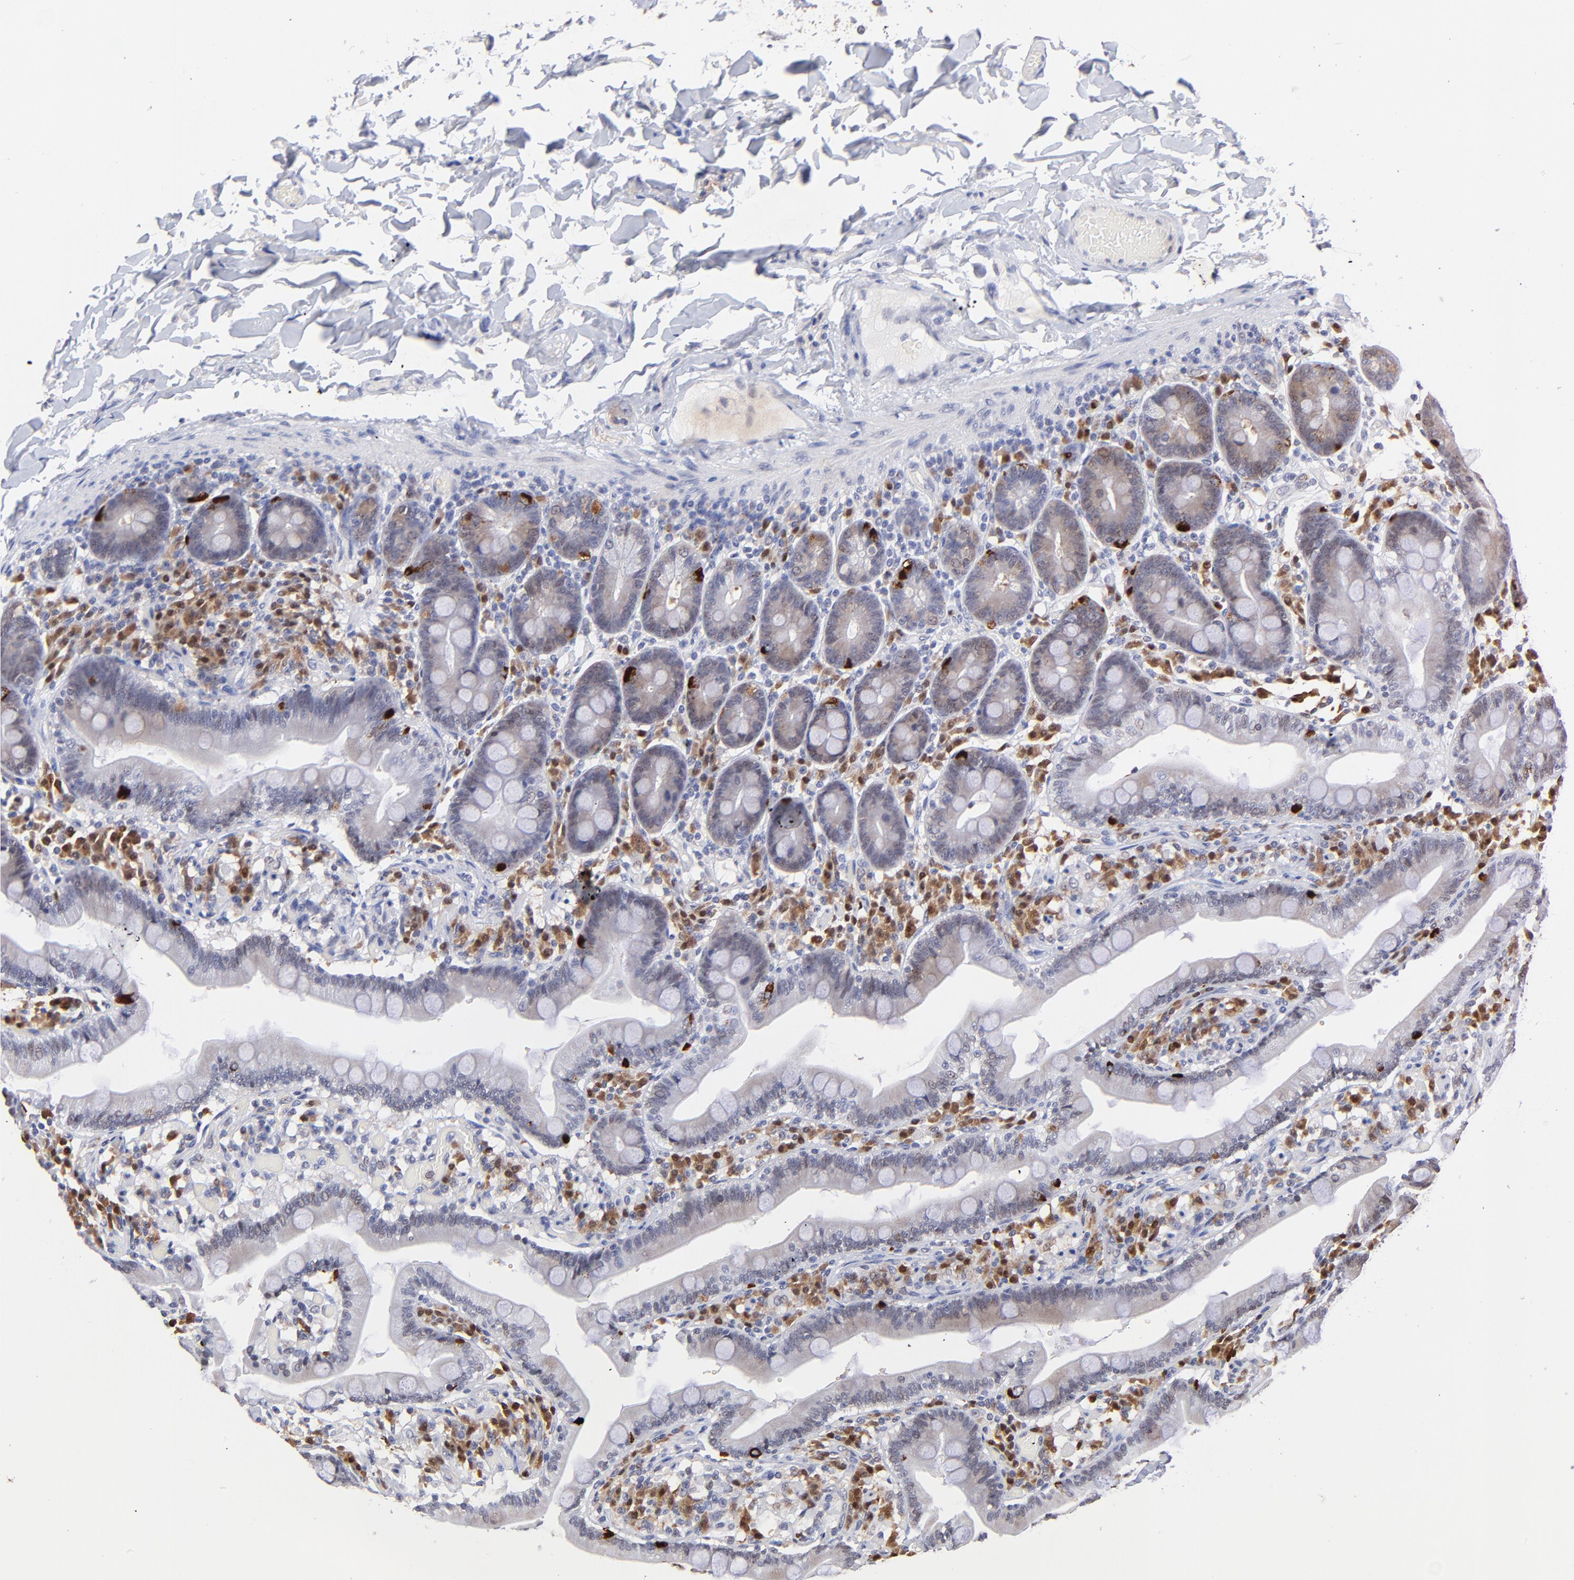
{"staining": {"intensity": "strong", "quantity": "<25%", "location": "nuclear"}, "tissue": "duodenum", "cell_type": "Glandular cells", "image_type": "normal", "snomed": [{"axis": "morphology", "description": "Normal tissue, NOS"}, {"axis": "topography", "description": "Duodenum"}], "caption": "Duodenum stained with IHC demonstrates strong nuclear expression in about <25% of glandular cells. (Stains: DAB in brown, nuclei in blue, Microscopy: brightfield microscopy at high magnification).", "gene": "ZNF155", "patient": {"sex": "male", "age": 66}}